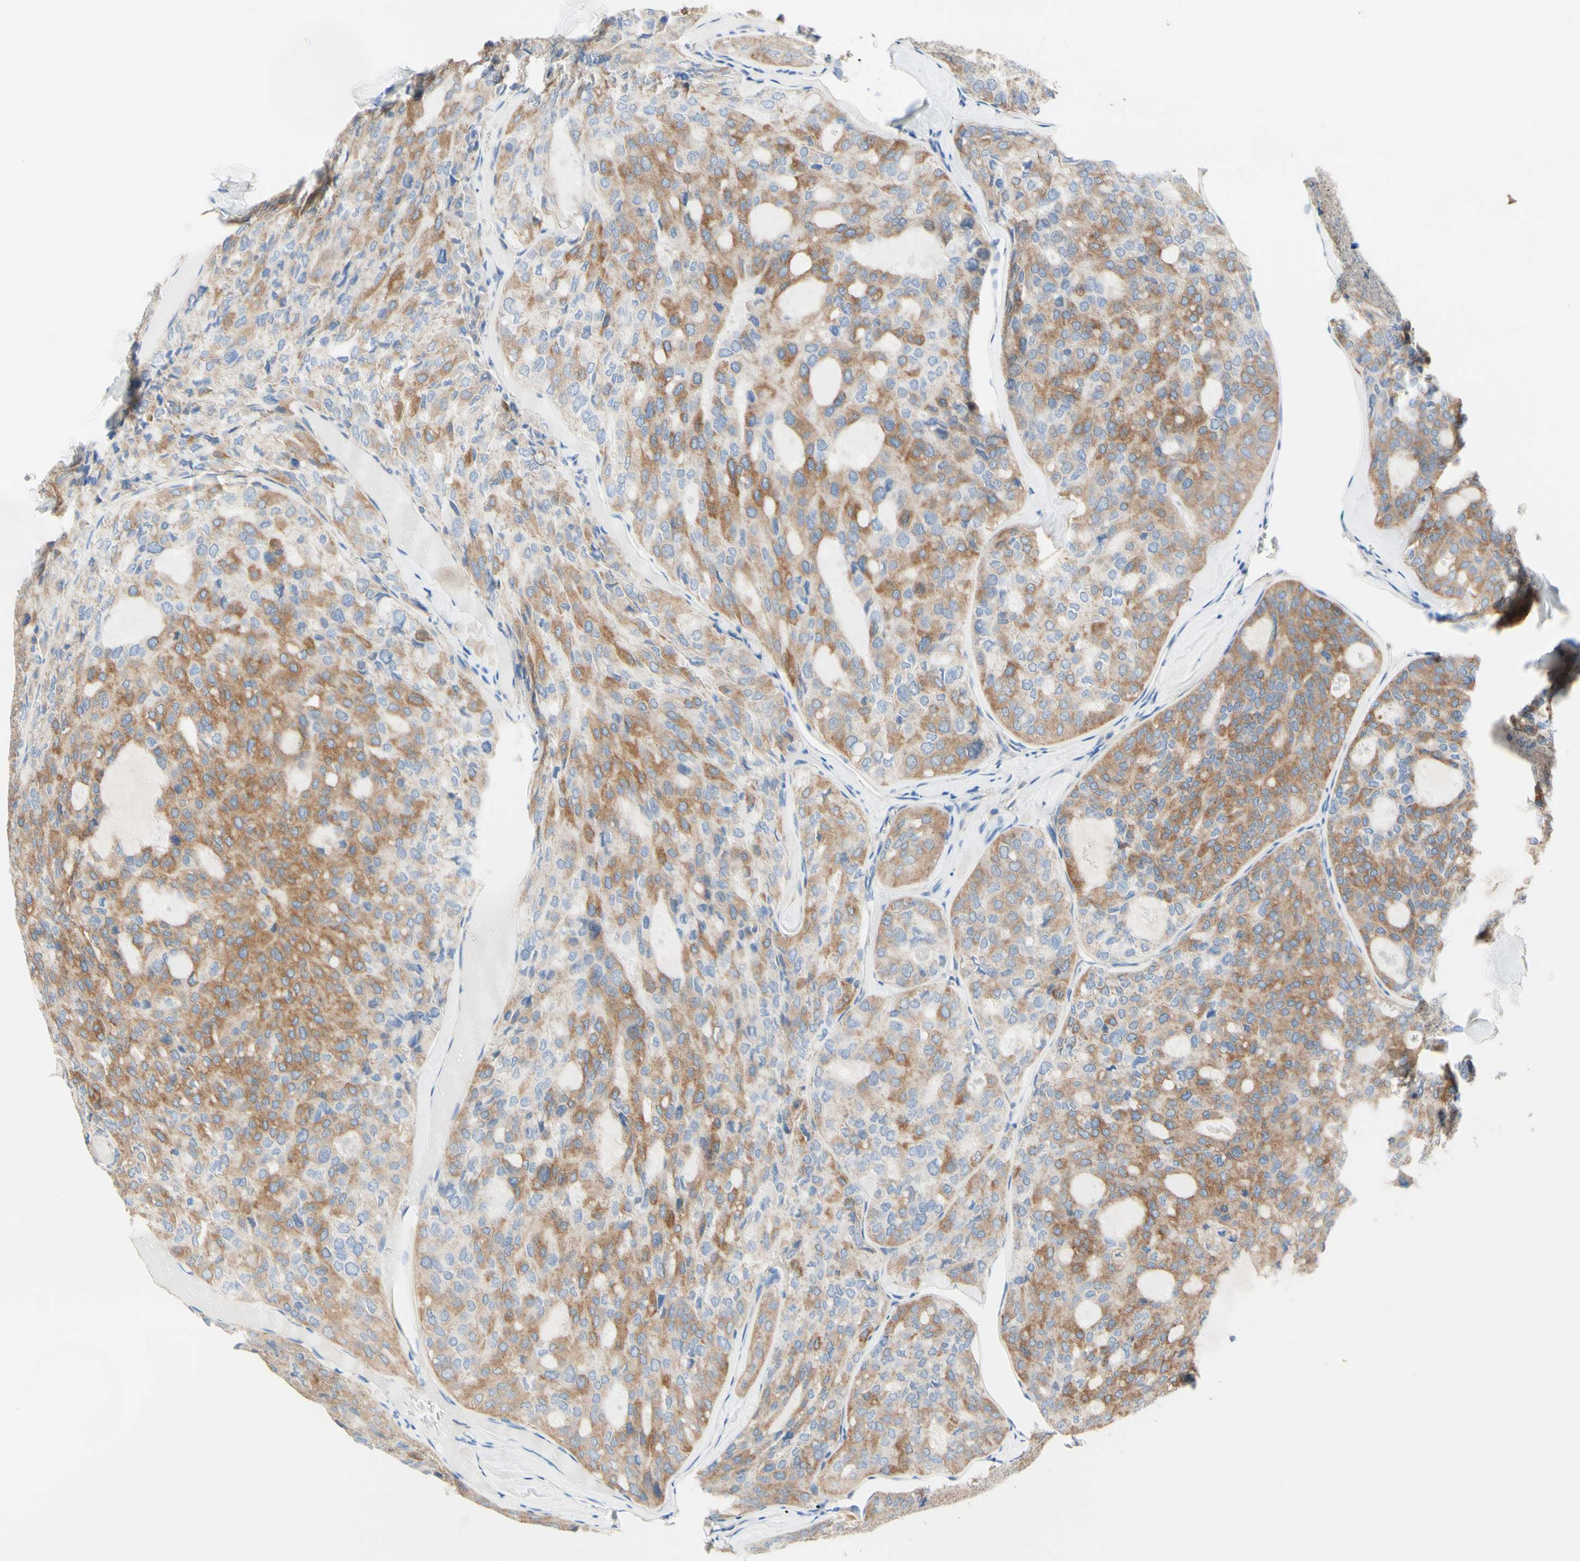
{"staining": {"intensity": "moderate", "quantity": "25%-75%", "location": "cytoplasmic/membranous"}, "tissue": "thyroid cancer", "cell_type": "Tumor cells", "image_type": "cancer", "snomed": [{"axis": "morphology", "description": "Follicular adenoma carcinoma, NOS"}, {"axis": "topography", "description": "Thyroid gland"}], "caption": "A medium amount of moderate cytoplasmic/membranous positivity is present in about 25%-75% of tumor cells in follicular adenoma carcinoma (thyroid) tissue. Using DAB (brown) and hematoxylin (blue) stains, captured at high magnification using brightfield microscopy.", "gene": "RETREG2", "patient": {"sex": "male", "age": 75}}